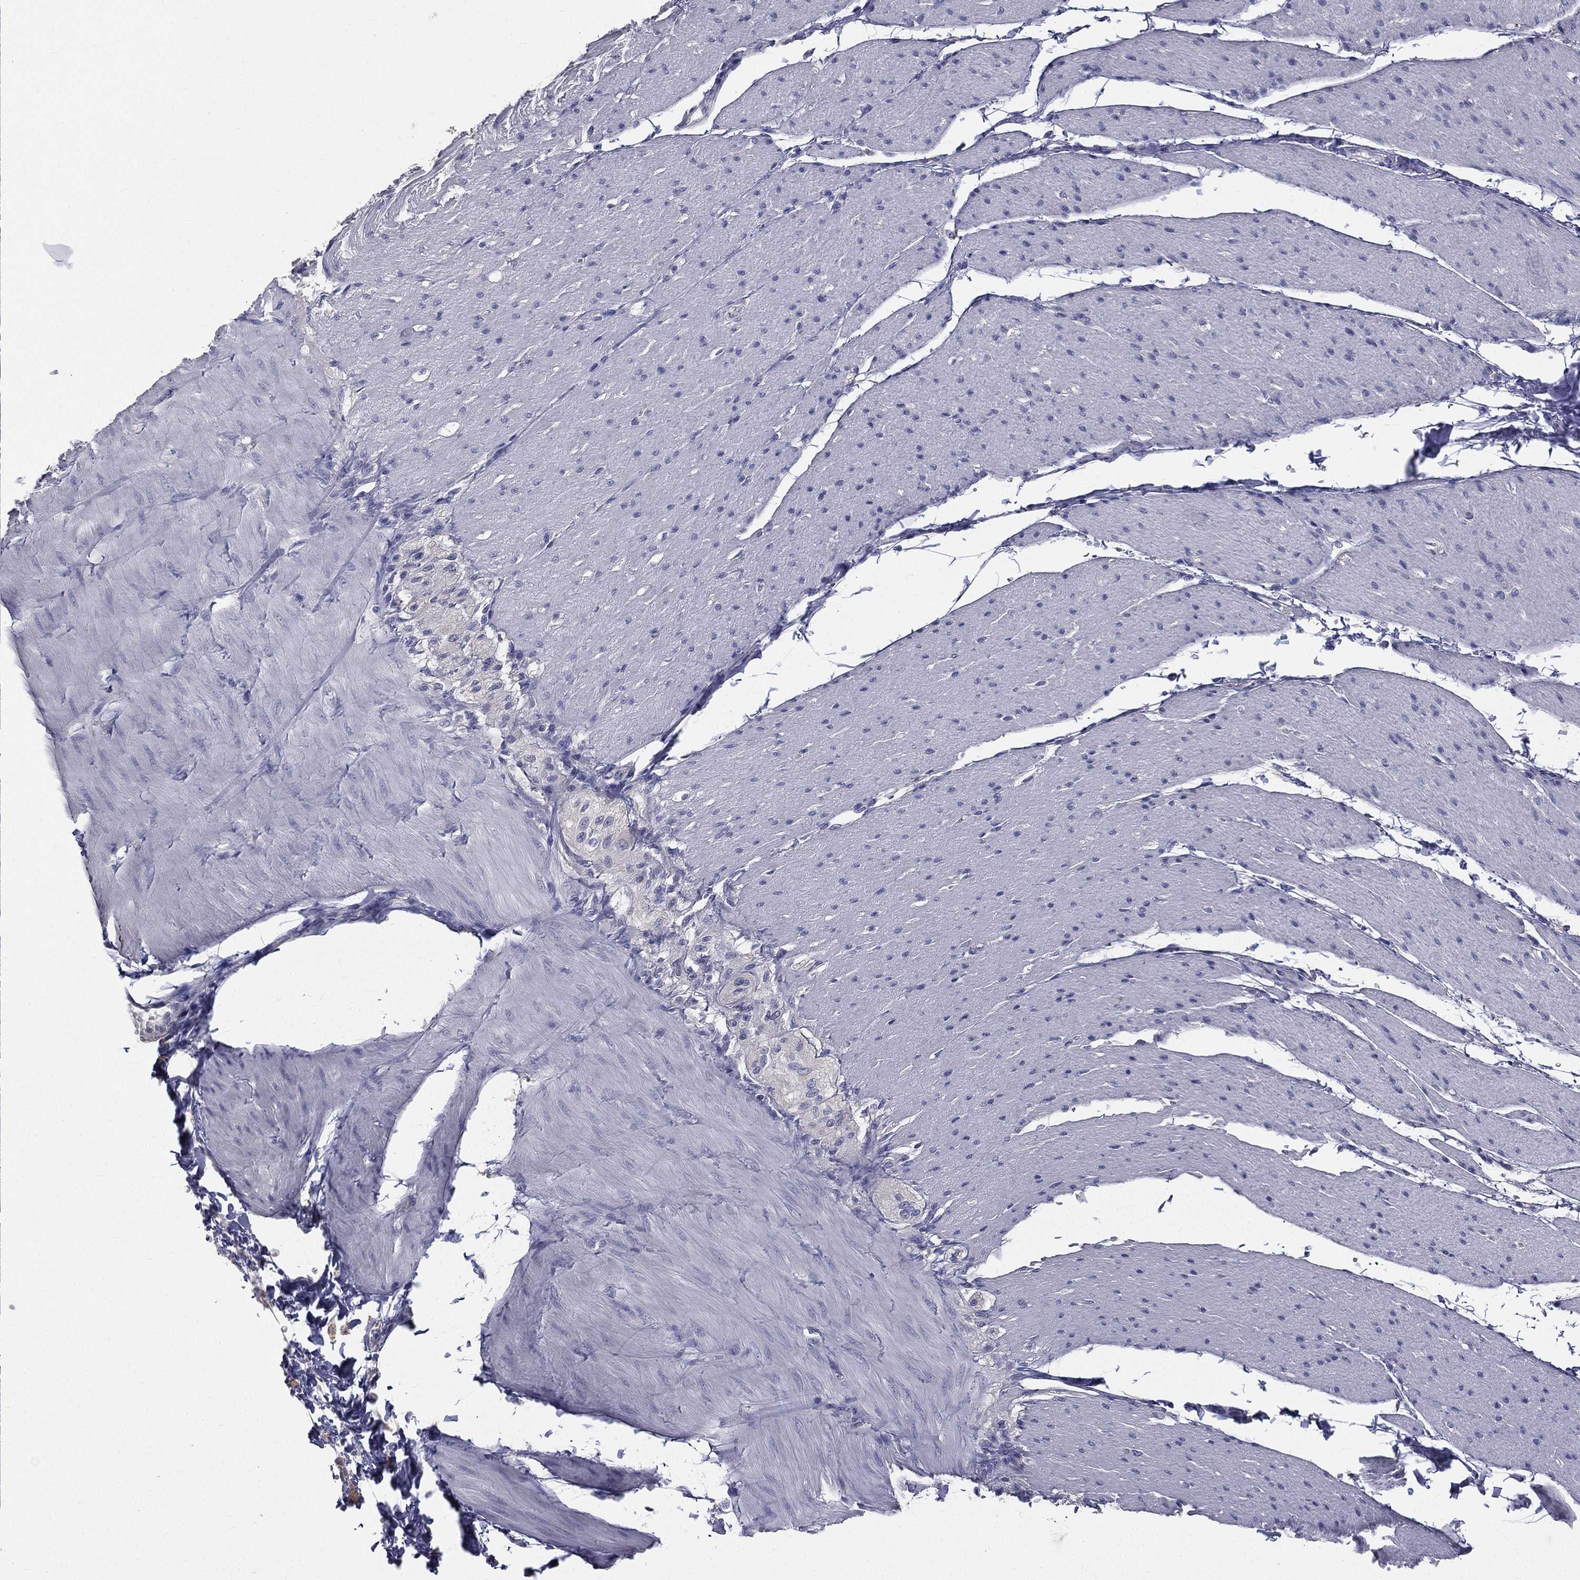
{"staining": {"intensity": "negative", "quantity": "none", "location": "none"}, "tissue": "soft tissue", "cell_type": "Fibroblasts", "image_type": "normal", "snomed": [{"axis": "morphology", "description": "Normal tissue, NOS"}, {"axis": "topography", "description": "Smooth muscle"}, {"axis": "topography", "description": "Duodenum"}, {"axis": "topography", "description": "Peripheral nerve tissue"}], "caption": "Fibroblasts are negative for brown protein staining in unremarkable soft tissue. (DAB immunohistochemistry visualized using brightfield microscopy, high magnification).", "gene": "MUC13", "patient": {"sex": "female", "age": 61}}